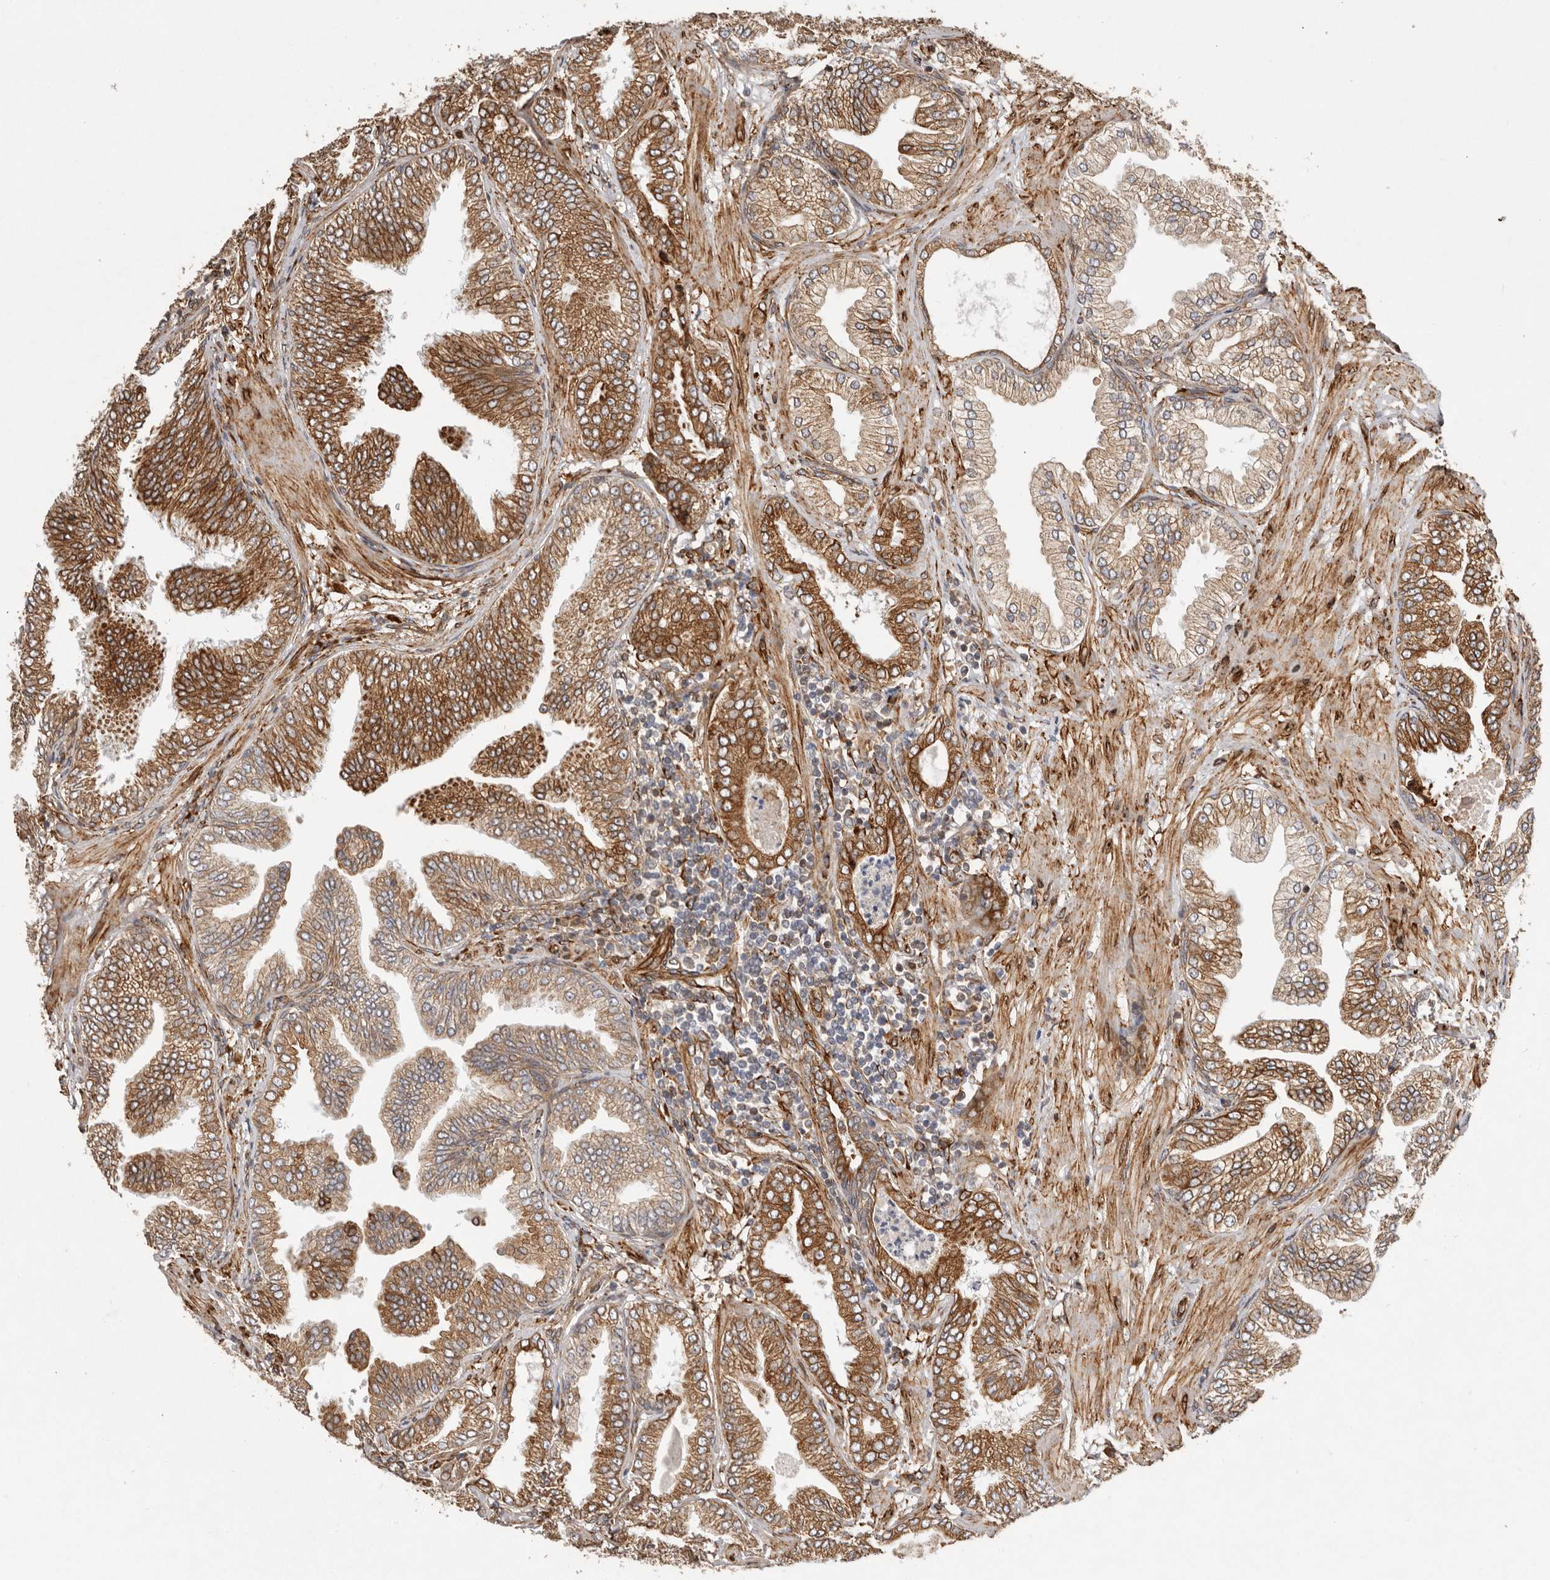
{"staining": {"intensity": "moderate", "quantity": ">75%", "location": "cytoplasmic/membranous"}, "tissue": "prostate cancer", "cell_type": "Tumor cells", "image_type": "cancer", "snomed": [{"axis": "morphology", "description": "Adenocarcinoma, Low grade"}, {"axis": "topography", "description": "Prostate"}], "caption": "A photomicrograph of prostate adenocarcinoma (low-grade) stained for a protein shows moderate cytoplasmic/membranous brown staining in tumor cells. The protein of interest is stained brown, and the nuclei are stained in blue (DAB IHC with brightfield microscopy, high magnification).", "gene": "WDTC1", "patient": {"sex": "male", "age": 63}}